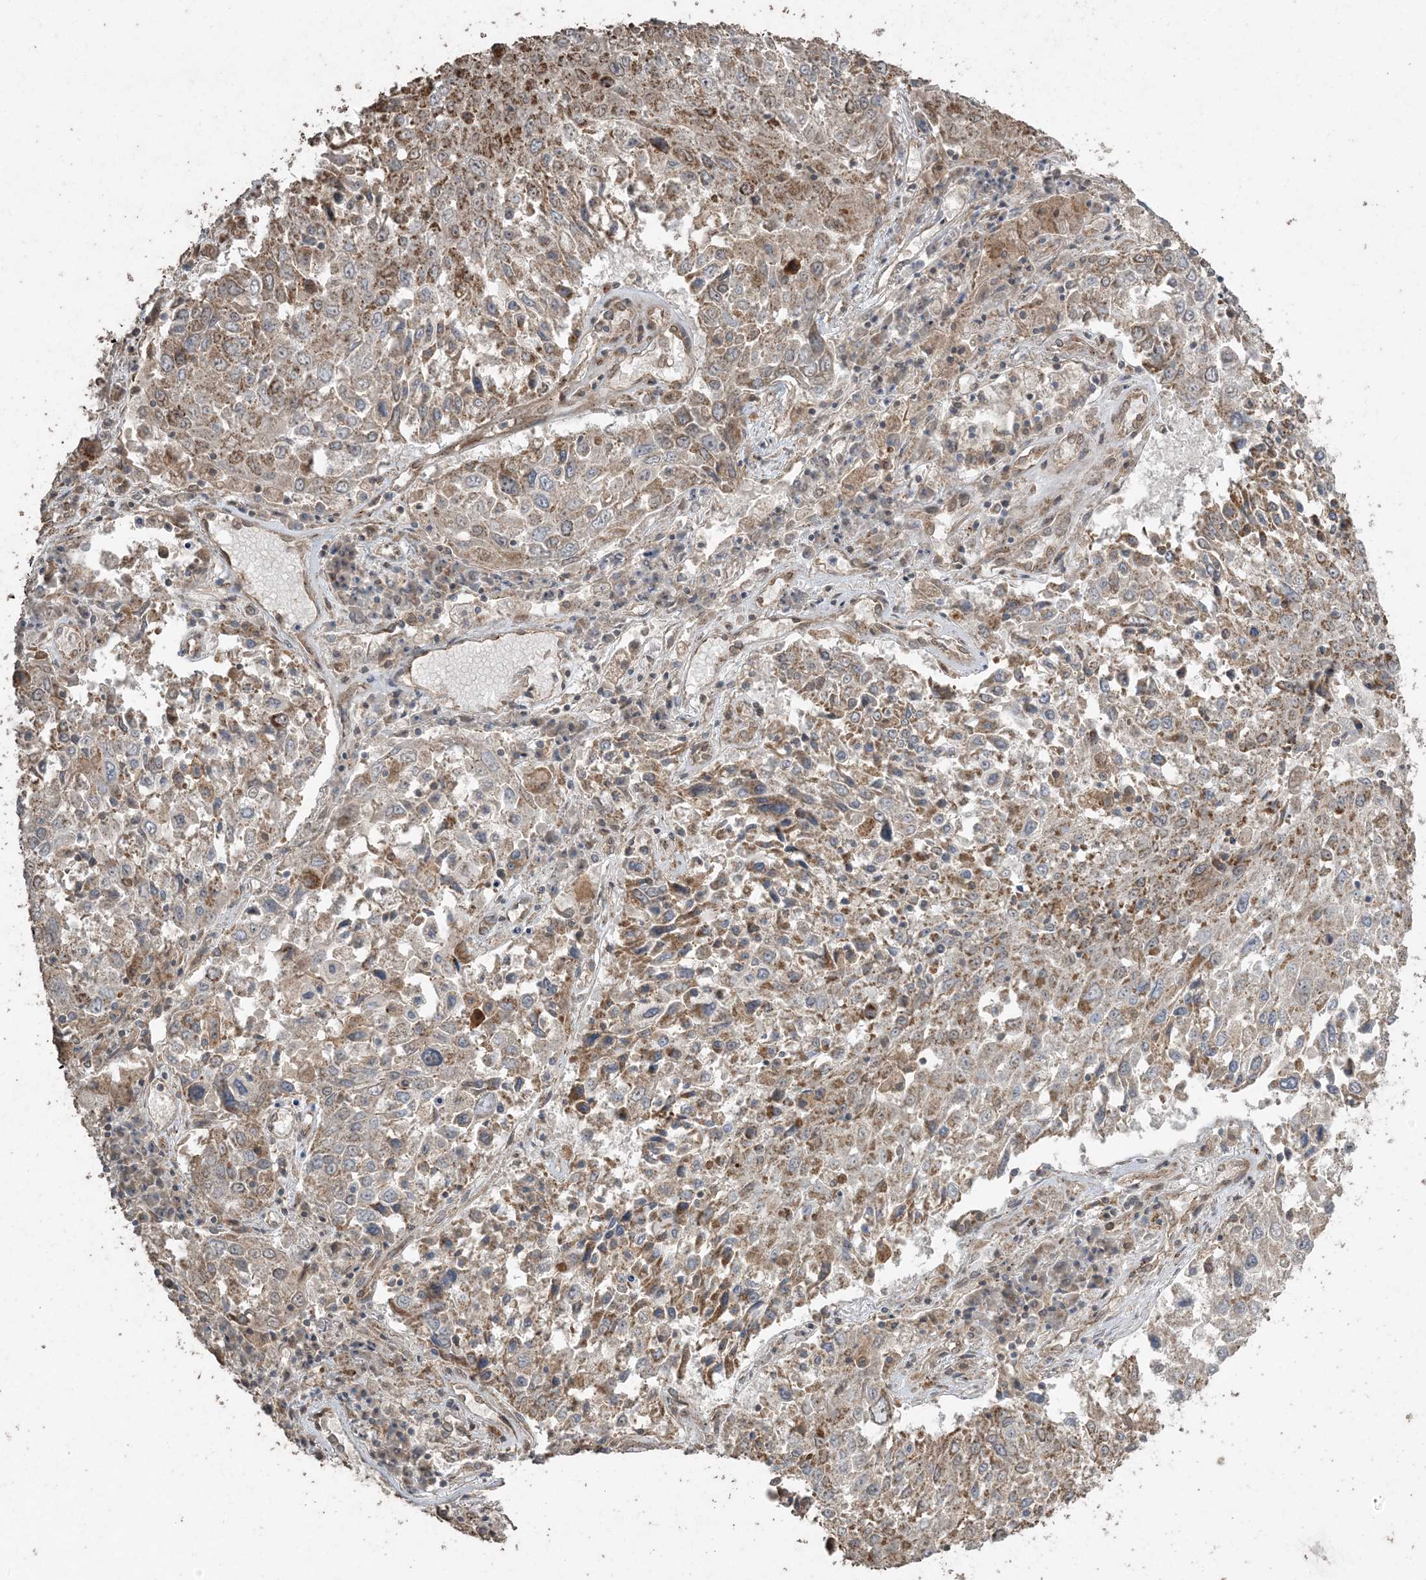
{"staining": {"intensity": "moderate", "quantity": "25%-75%", "location": "cytoplasmic/membranous"}, "tissue": "lung cancer", "cell_type": "Tumor cells", "image_type": "cancer", "snomed": [{"axis": "morphology", "description": "Squamous cell carcinoma, NOS"}, {"axis": "topography", "description": "Lung"}], "caption": "Approximately 25%-75% of tumor cells in squamous cell carcinoma (lung) reveal moderate cytoplasmic/membranous protein expression as visualized by brown immunohistochemical staining.", "gene": "DDX19B", "patient": {"sex": "male", "age": 65}}